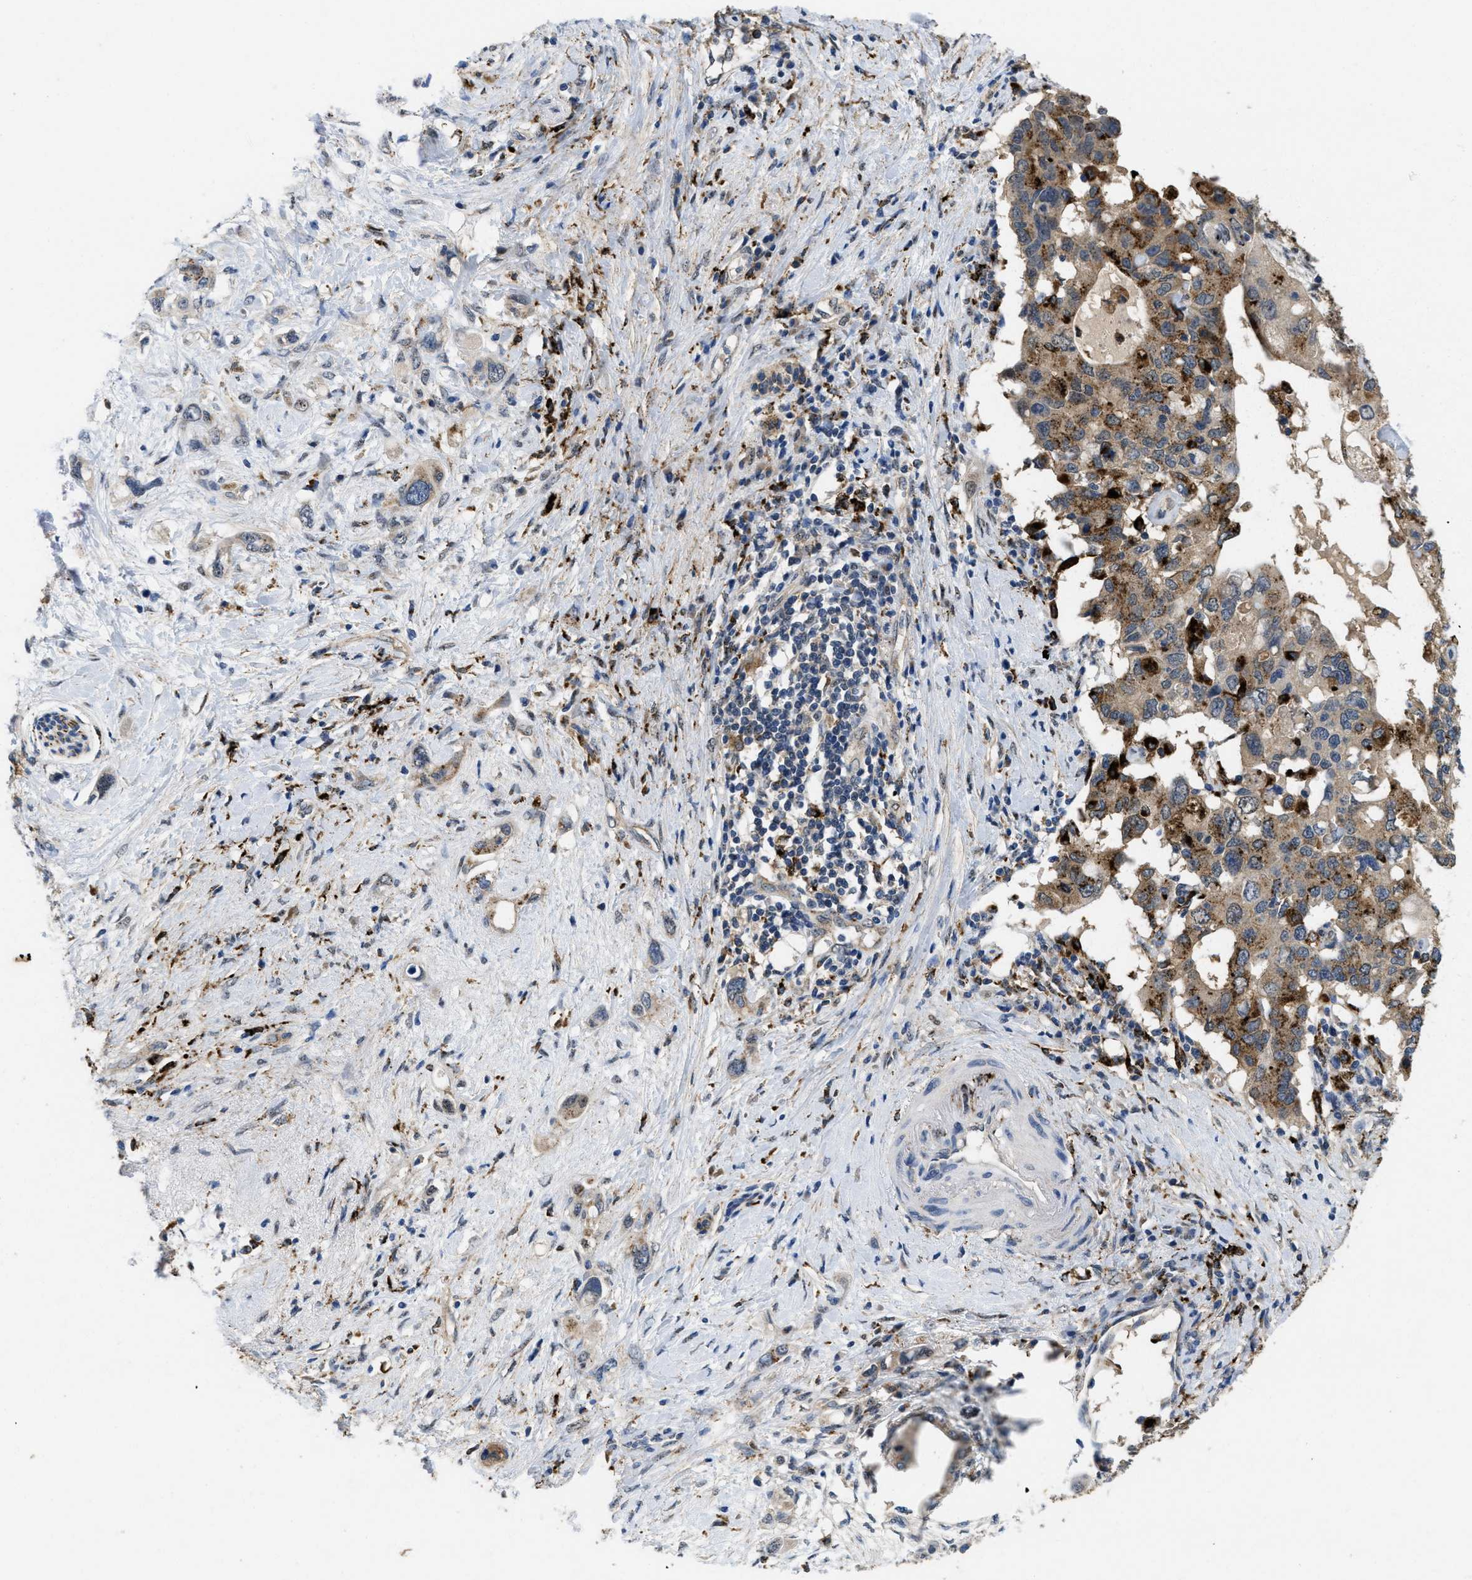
{"staining": {"intensity": "moderate", "quantity": ">75%", "location": "cytoplasmic/membranous"}, "tissue": "pancreatic cancer", "cell_type": "Tumor cells", "image_type": "cancer", "snomed": [{"axis": "morphology", "description": "Adenocarcinoma, NOS"}, {"axis": "topography", "description": "Pancreas"}], "caption": "Immunohistochemistry photomicrograph of human pancreatic cancer stained for a protein (brown), which shows medium levels of moderate cytoplasmic/membranous expression in approximately >75% of tumor cells.", "gene": "BMPR2", "patient": {"sex": "female", "age": 56}}